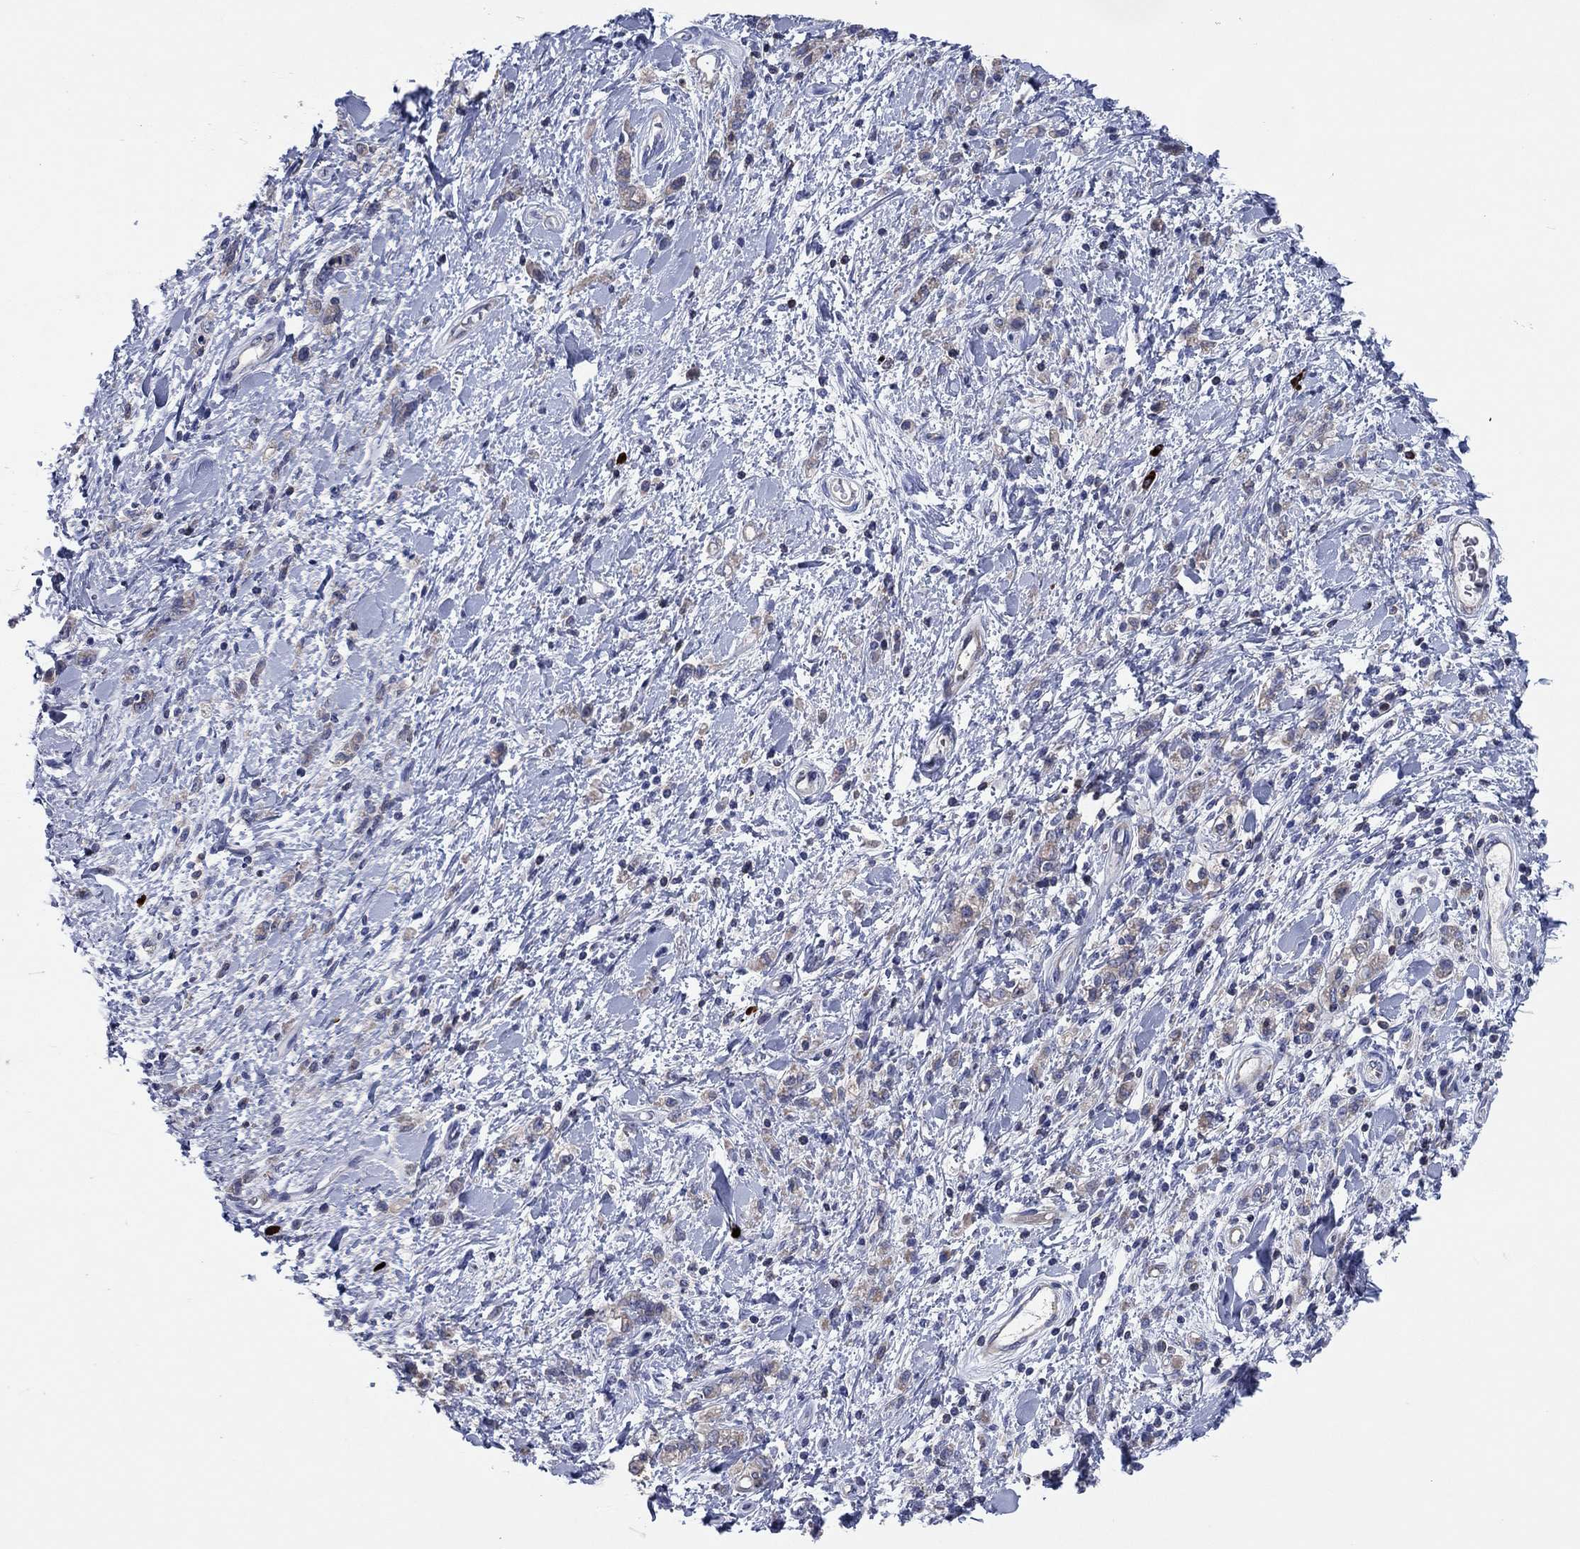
{"staining": {"intensity": "weak", "quantity": ">75%", "location": "cytoplasmic/membranous"}, "tissue": "stomach cancer", "cell_type": "Tumor cells", "image_type": "cancer", "snomed": [{"axis": "morphology", "description": "Adenocarcinoma, NOS"}, {"axis": "topography", "description": "Stomach"}], "caption": "Stomach cancer (adenocarcinoma) stained for a protein shows weak cytoplasmic/membranous positivity in tumor cells.", "gene": "PVR", "patient": {"sex": "male", "age": 77}}